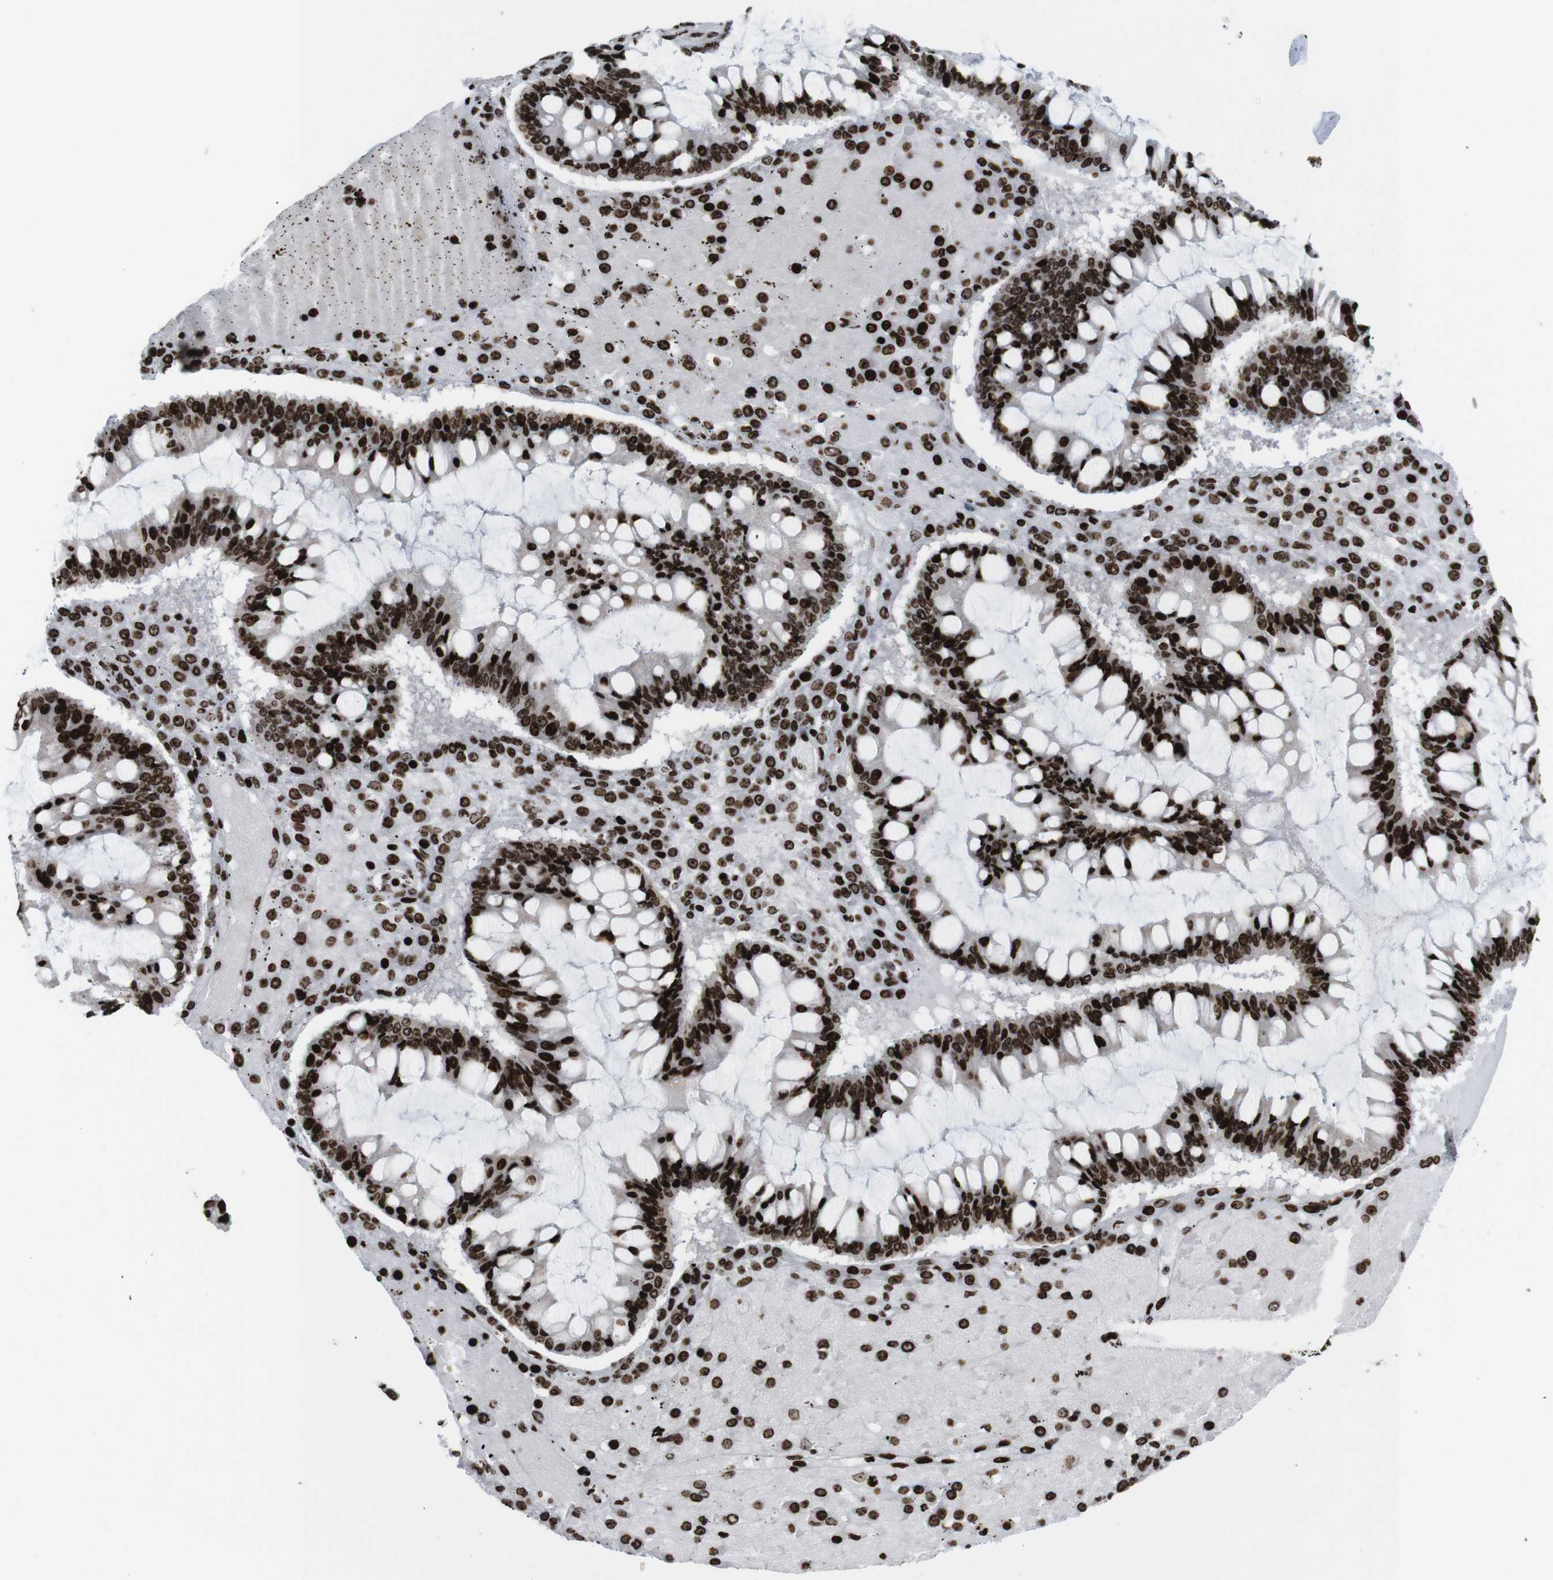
{"staining": {"intensity": "strong", "quantity": ">75%", "location": "nuclear"}, "tissue": "ovarian cancer", "cell_type": "Tumor cells", "image_type": "cancer", "snomed": [{"axis": "morphology", "description": "Cystadenocarcinoma, mucinous, NOS"}, {"axis": "topography", "description": "Ovary"}], "caption": "Human ovarian cancer stained for a protein (brown) exhibits strong nuclear positive positivity in about >75% of tumor cells.", "gene": "H1-4", "patient": {"sex": "female", "age": 73}}